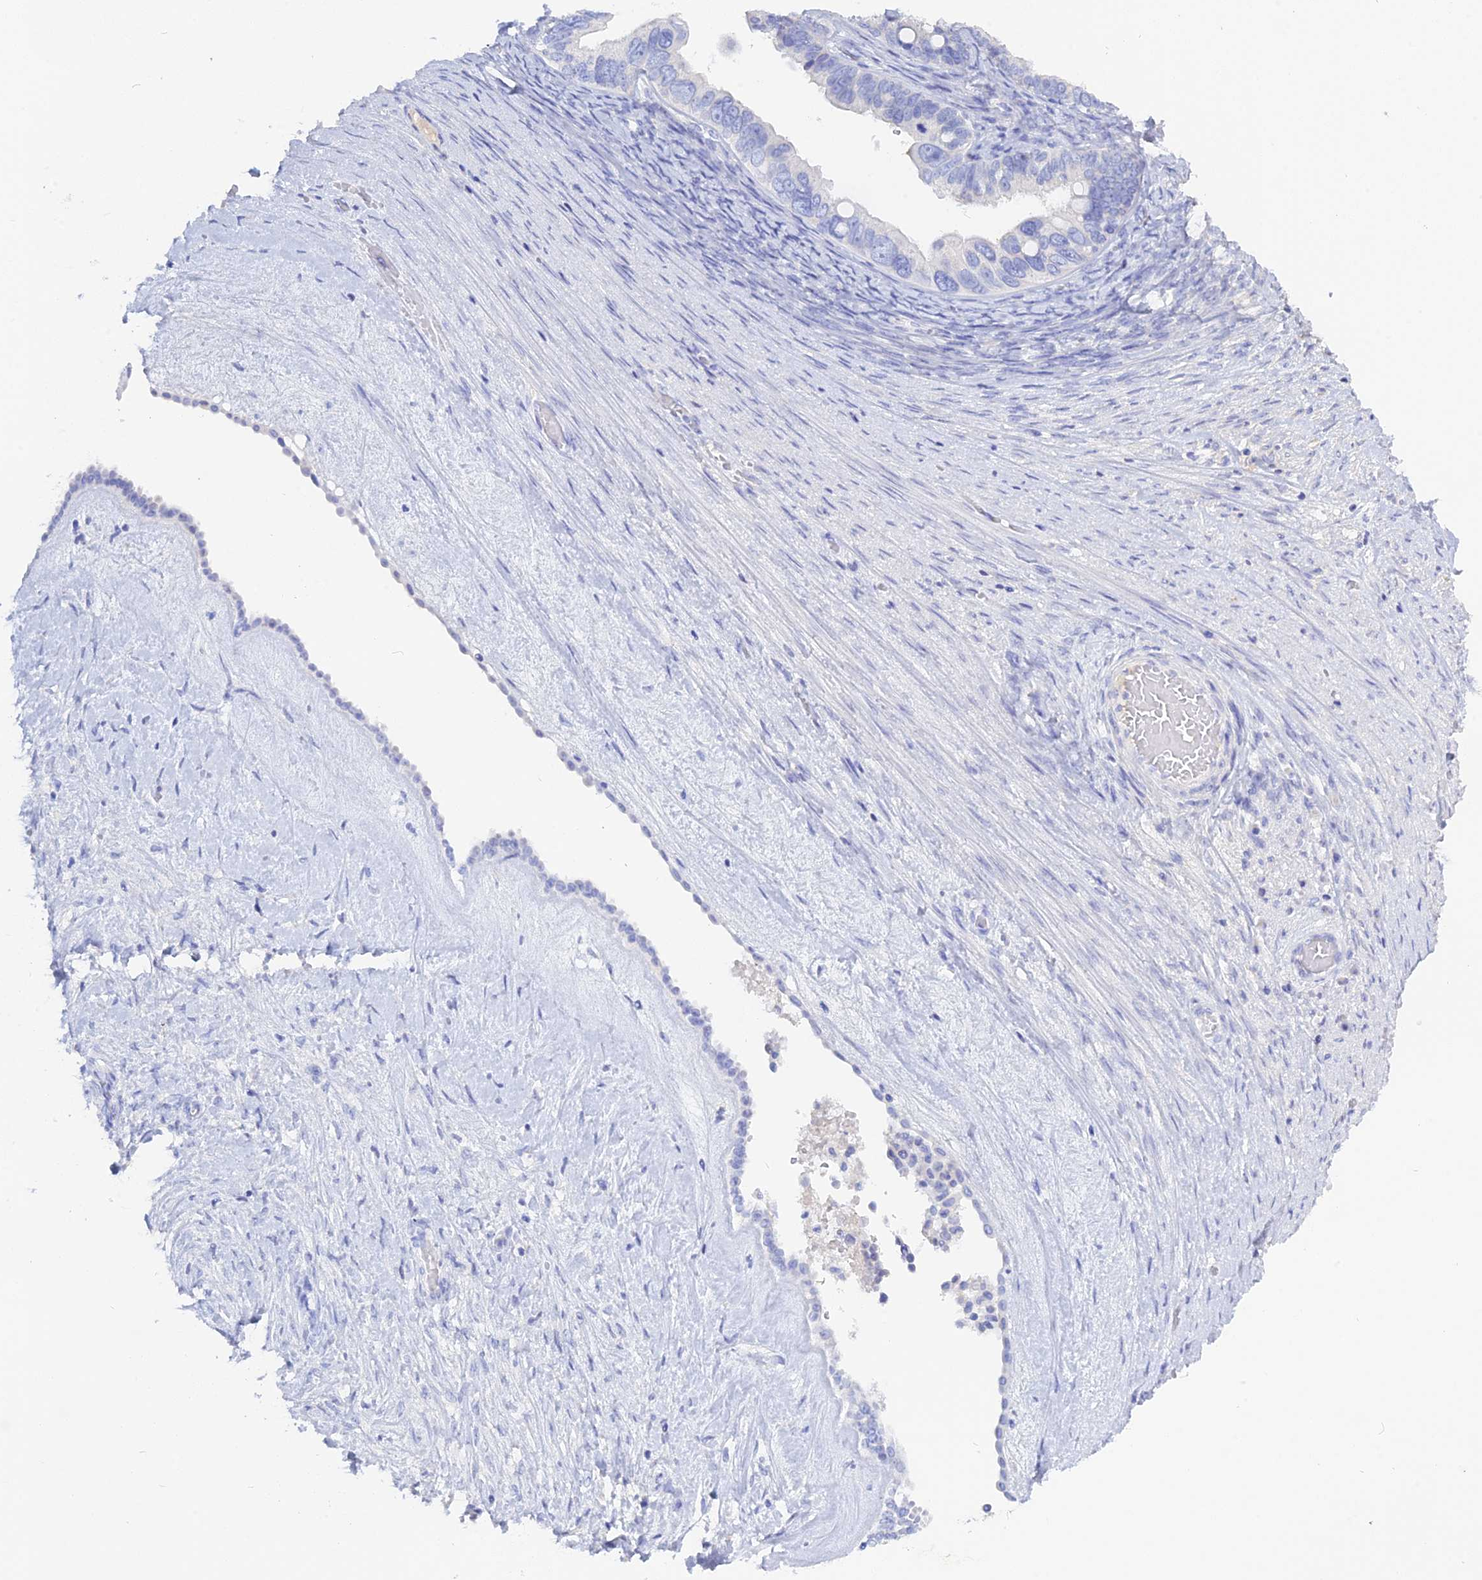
{"staining": {"intensity": "negative", "quantity": "none", "location": "none"}, "tissue": "ovarian cancer", "cell_type": "Tumor cells", "image_type": "cancer", "snomed": [{"axis": "morphology", "description": "Cystadenocarcinoma, serous, NOS"}, {"axis": "topography", "description": "Ovary"}], "caption": "There is no significant expression in tumor cells of ovarian cancer. The staining is performed using DAB (3,3'-diaminobenzidine) brown chromogen with nuclei counter-stained in using hematoxylin.", "gene": "ADGRA1", "patient": {"sex": "female", "age": 56}}